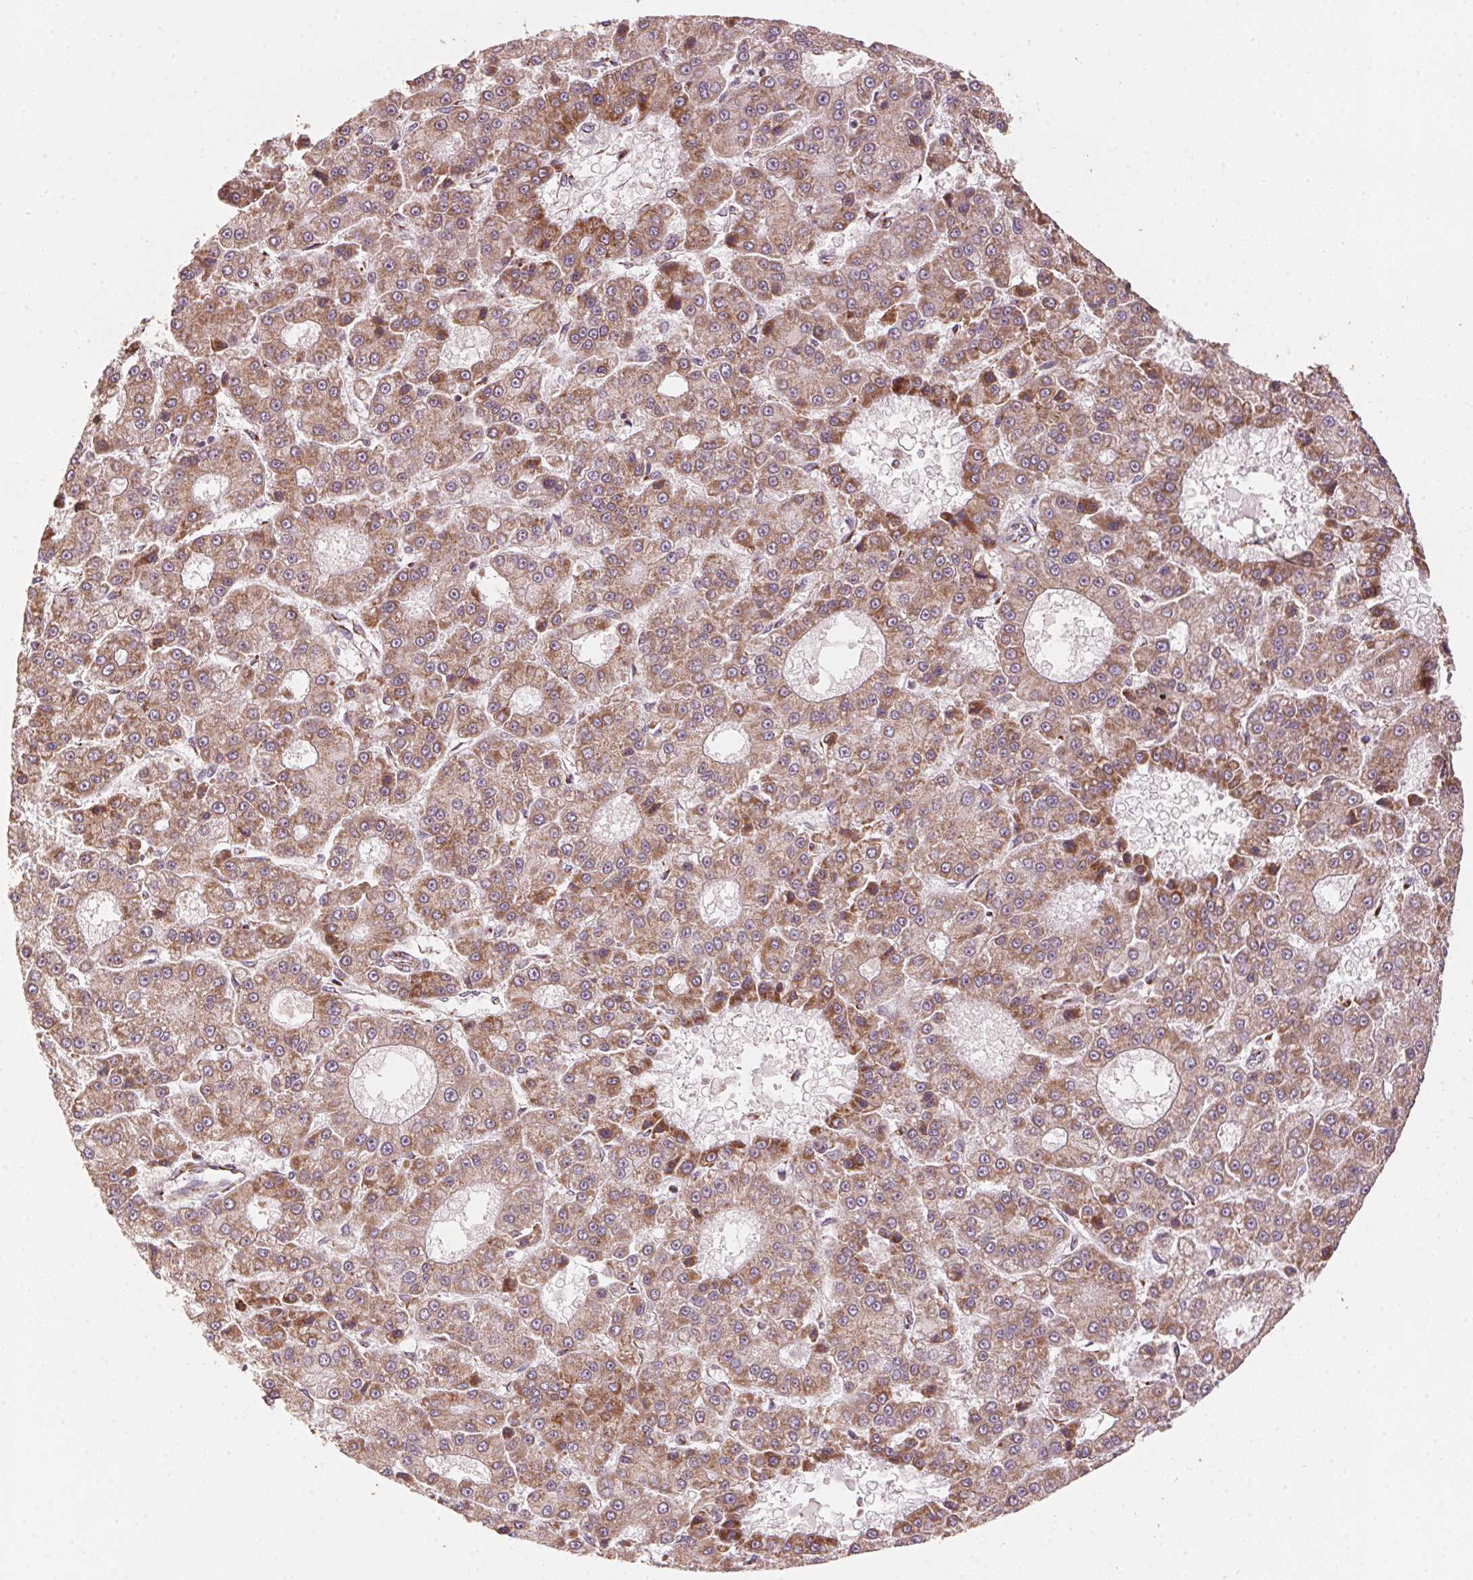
{"staining": {"intensity": "moderate", "quantity": ">75%", "location": "cytoplasmic/membranous"}, "tissue": "liver cancer", "cell_type": "Tumor cells", "image_type": "cancer", "snomed": [{"axis": "morphology", "description": "Carcinoma, Hepatocellular, NOS"}, {"axis": "topography", "description": "Liver"}], "caption": "The photomicrograph reveals a brown stain indicating the presence of a protein in the cytoplasmic/membranous of tumor cells in liver cancer (hepatocellular carcinoma).", "gene": "TOMM70", "patient": {"sex": "male", "age": 70}}